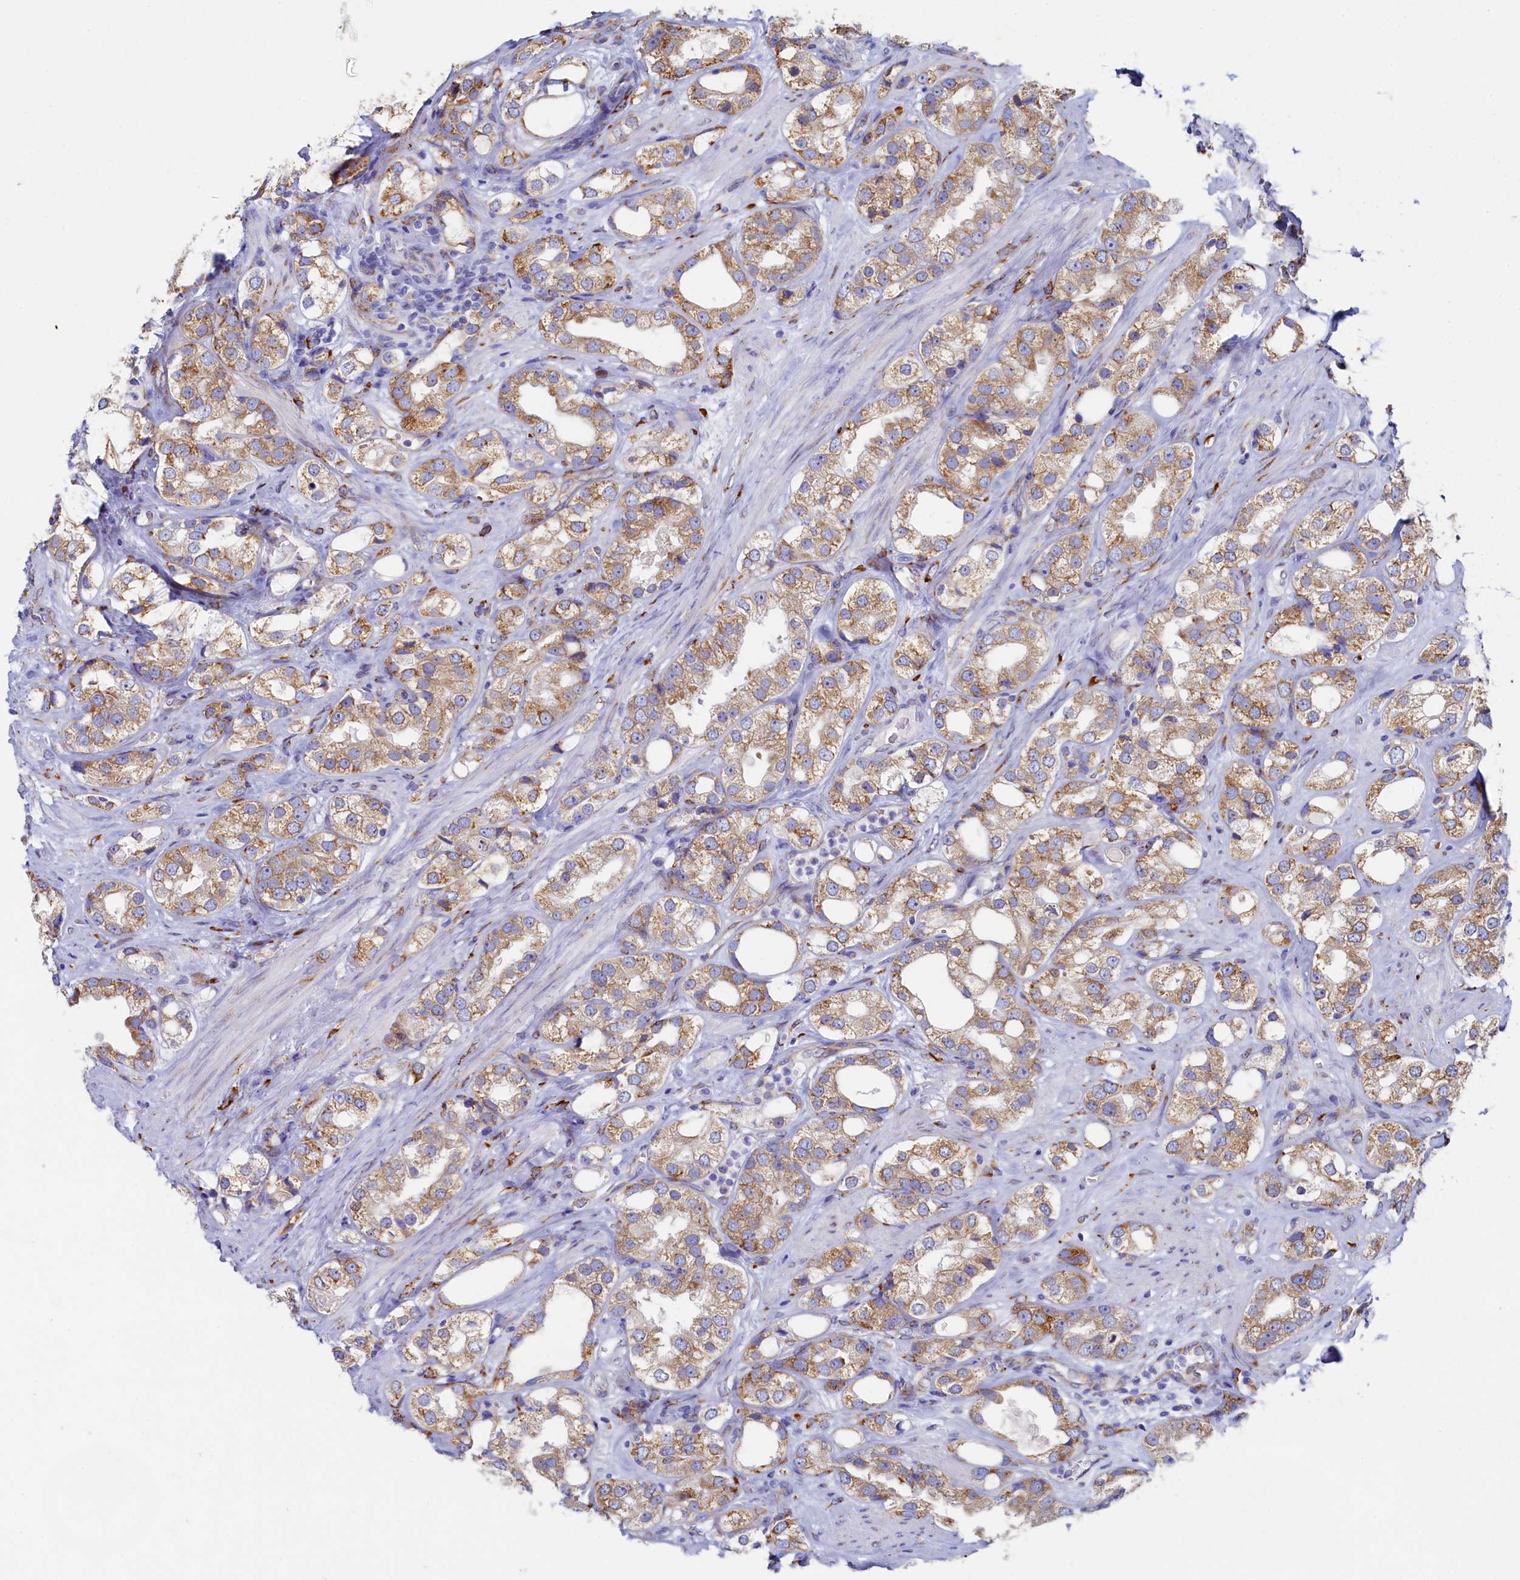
{"staining": {"intensity": "moderate", "quantity": ">75%", "location": "cytoplasmic/membranous"}, "tissue": "prostate cancer", "cell_type": "Tumor cells", "image_type": "cancer", "snomed": [{"axis": "morphology", "description": "Adenocarcinoma, NOS"}, {"axis": "topography", "description": "Prostate"}], "caption": "A histopathology image showing moderate cytoplasmic/membranous expression in approximately >75% of tumor cells in prostate cancer, as visualized by brown immunohistochemical staining.", "gene": "TMEM18", "patient": {"sex": "male", "age": 79}}